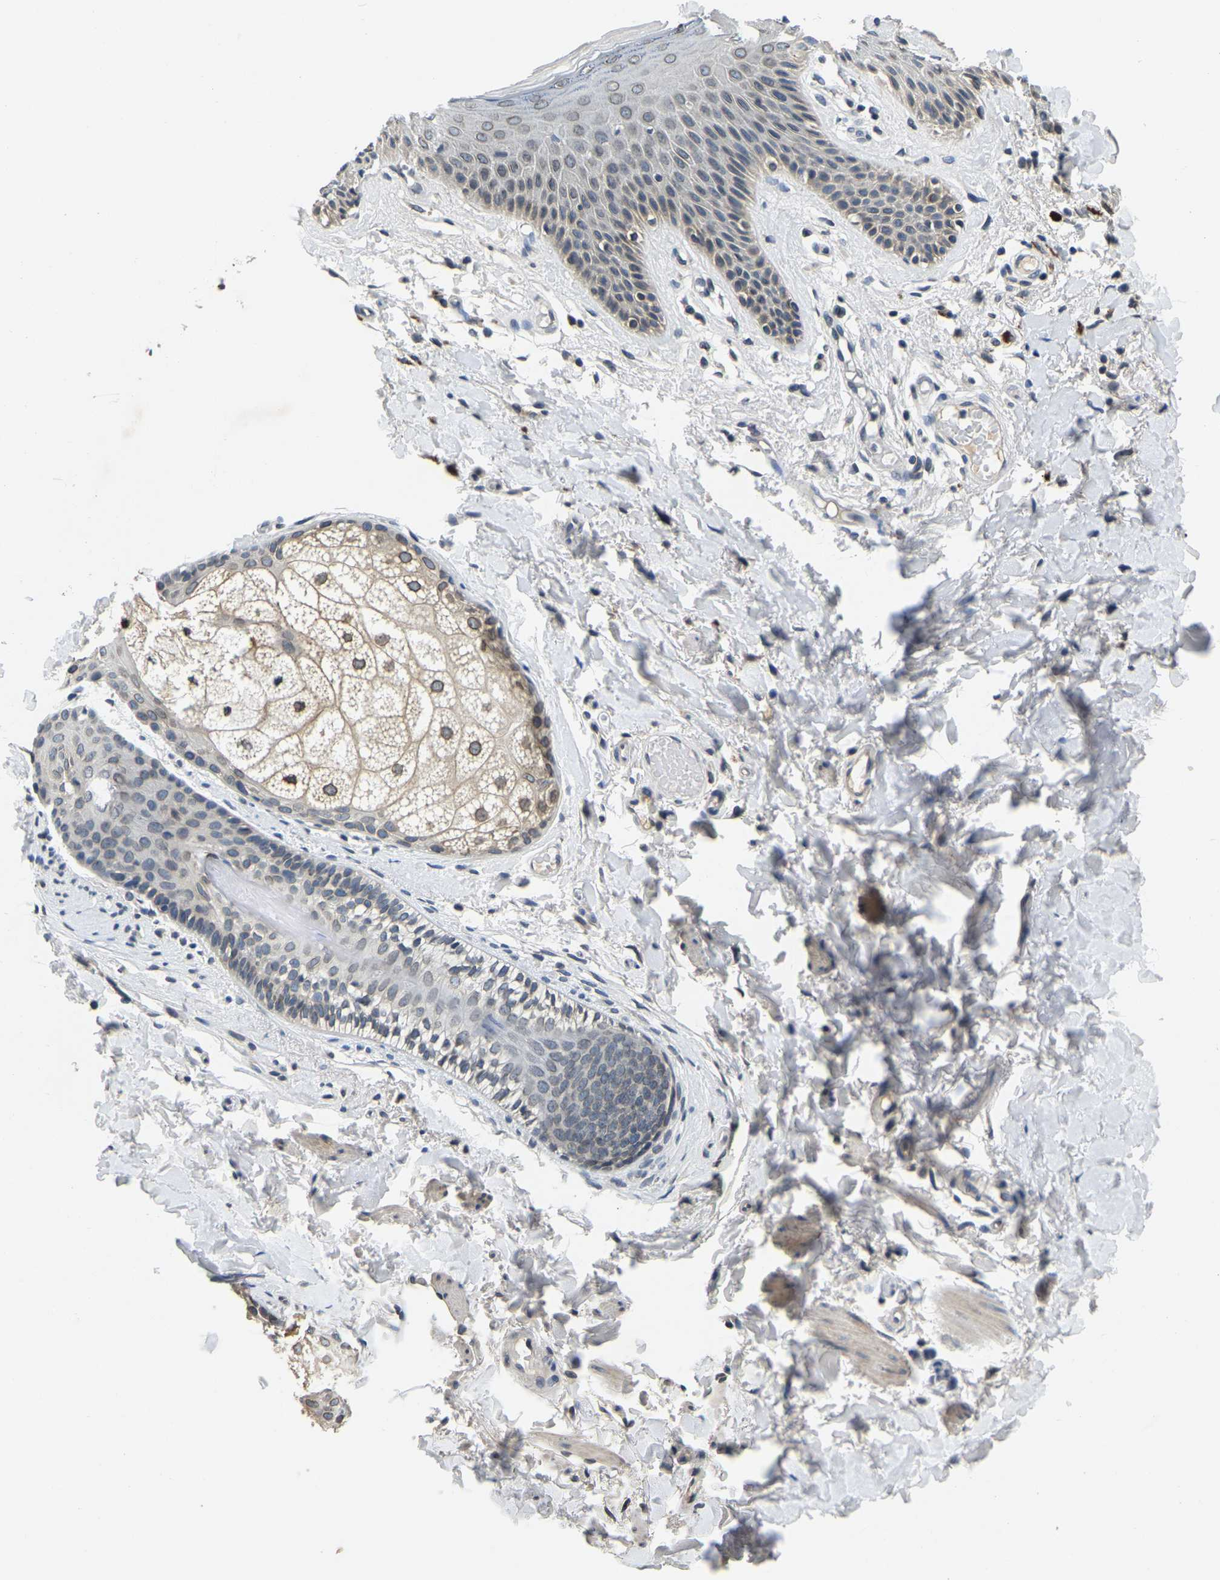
{"staining": {"intensity": "weak", "quantity": "25%-75%", "location": "cytoplasmic/membranous,nuclear"}, "tissue": "skin", "cell_type": "Epidermal cells", "image_type": "normal", "snomed": [{"axis": "morphology", "description": "Normal tissue, NOS"}, {"axis": "topography", "description": "Vulva"}], "caption": "Unremarkable skin reveals weak cytoplasmic/membranous,nuclear positivity in about 25%-75% of epidermal cells.", "gene": "RANBP2", "patient": {"sex": "female", "age": 73}}